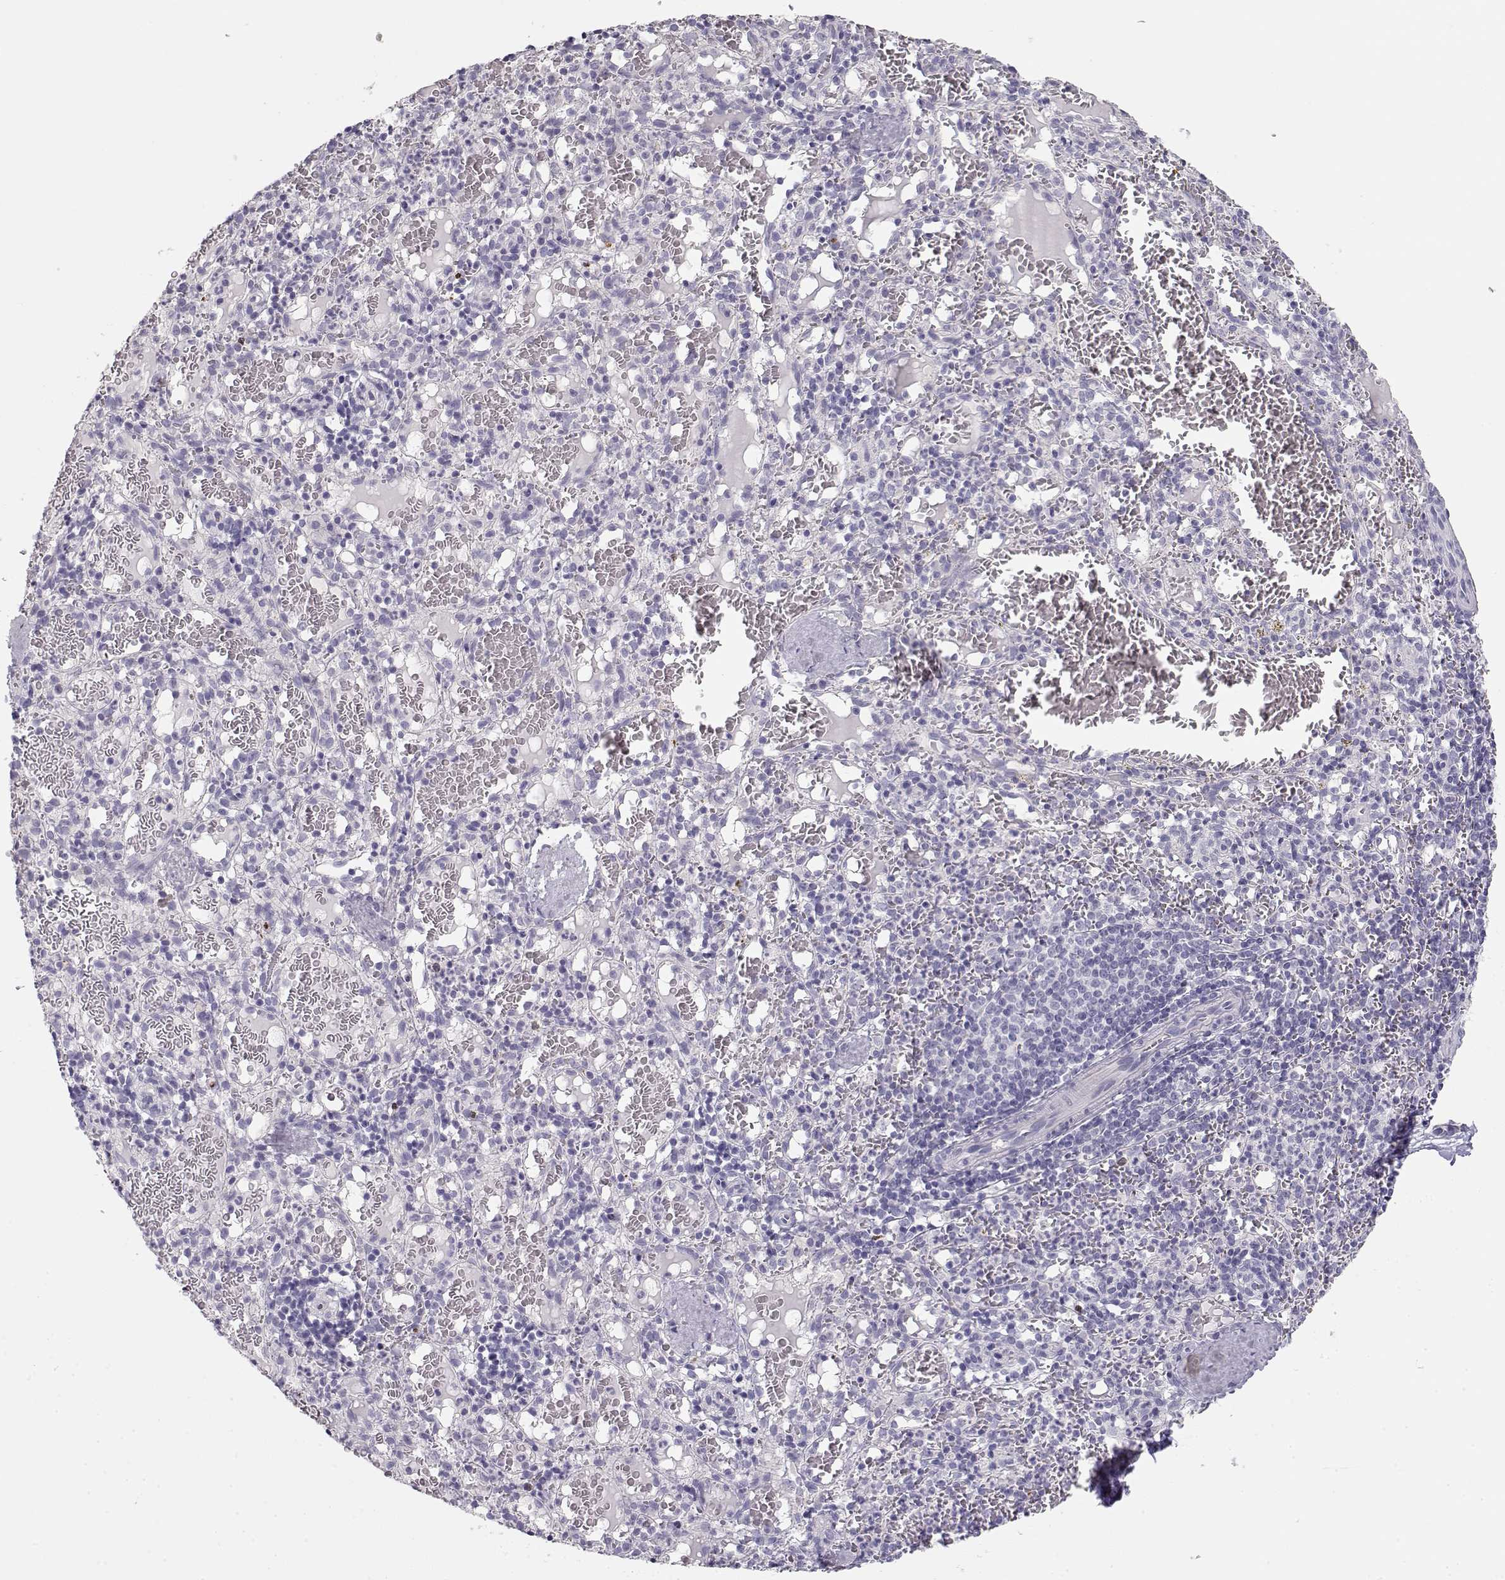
{"staining": {"intensity": "negative", "quantity": "none", "location": "none"}, "tissue": "spleen", "cell_type": "Cells in red pulp", "image_type": "normal", "snomed": [{"axis": "morphology", "description": "Normal tissue, NOS"}, {"axis": "topography", "description": "Spleen"}], "caption": "There is no significant expression in cells in red pulp of spleen.", "gene": "NUTM1", "patient": {"sex": "male", "age": 11}}